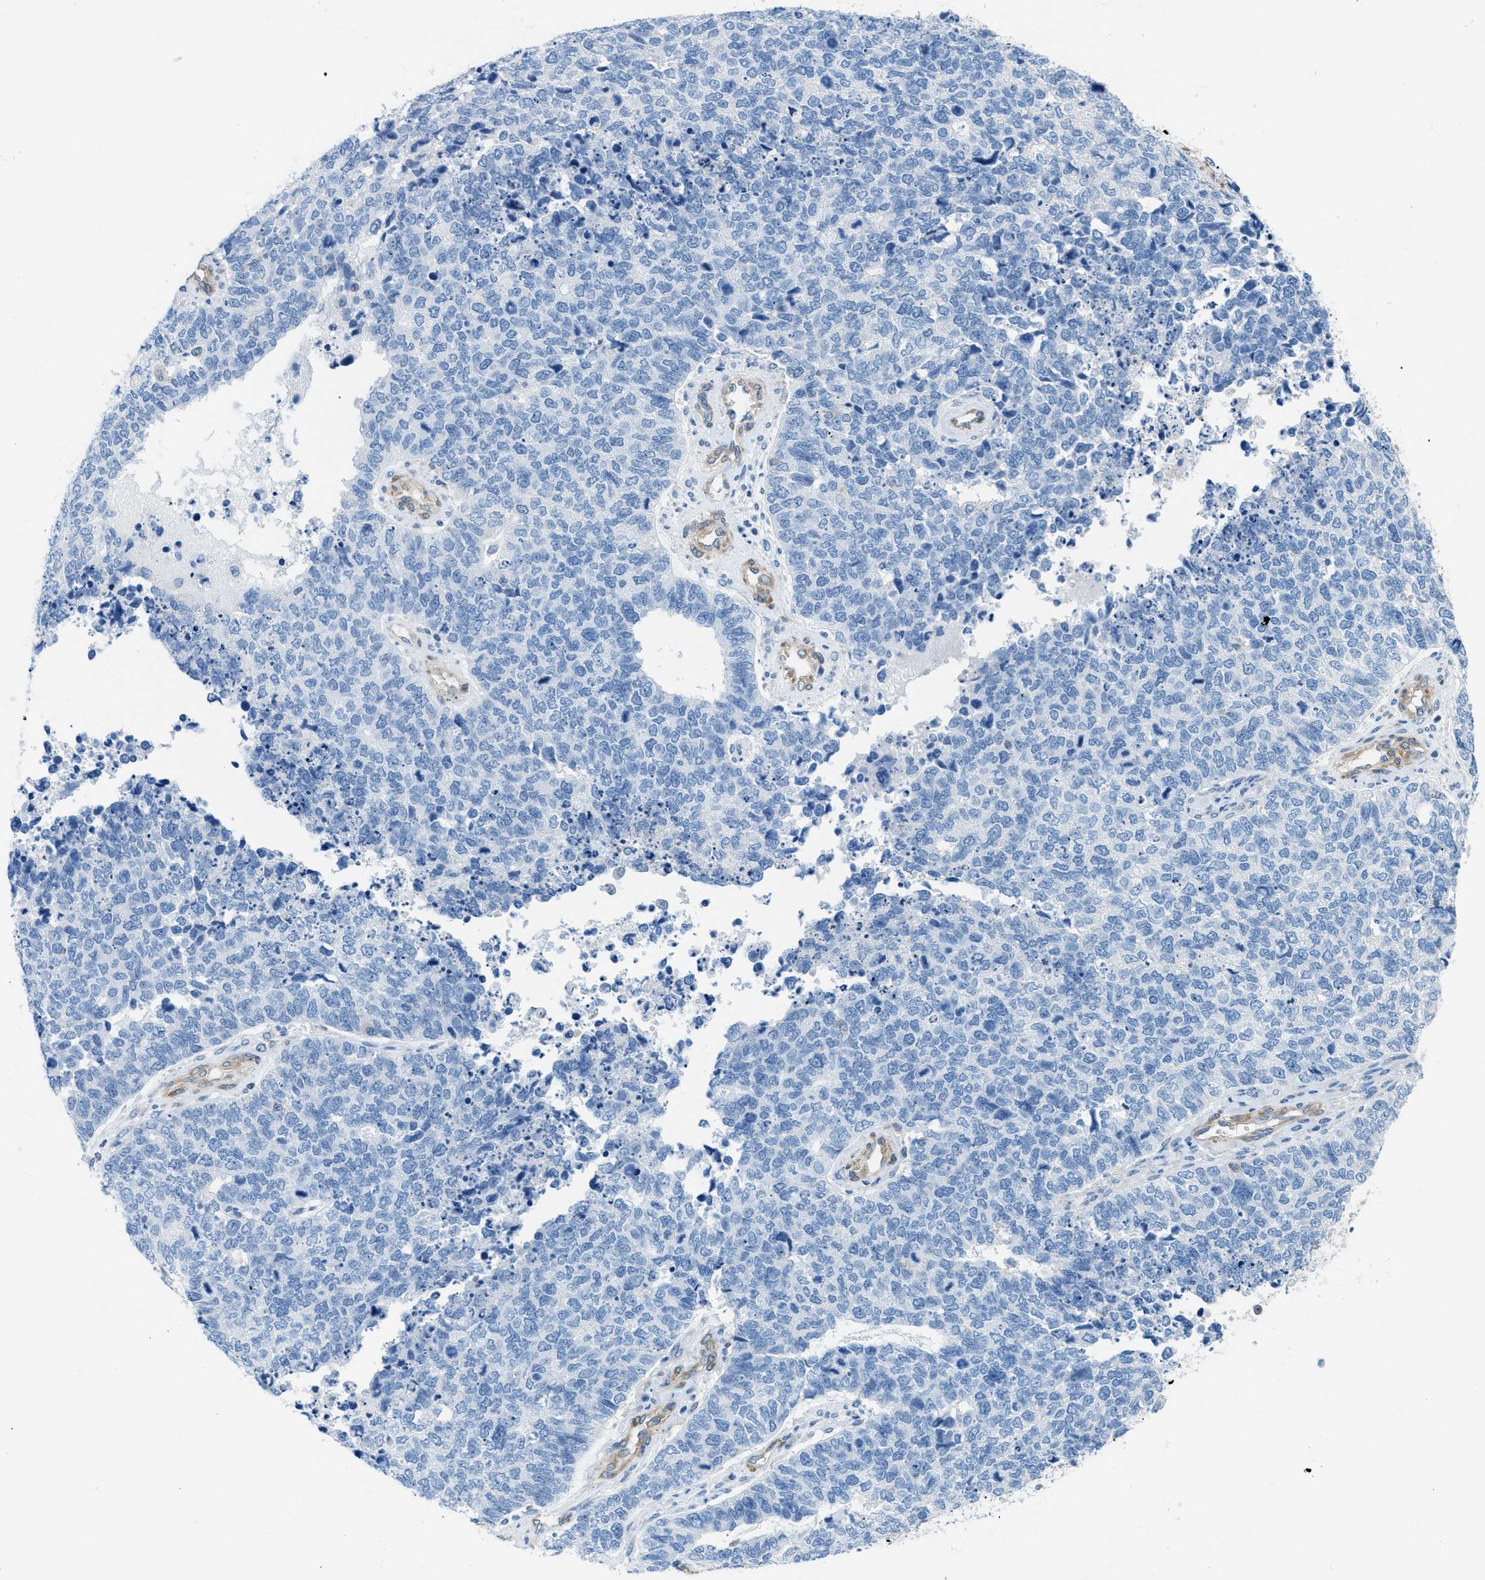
{"staining": {"intensity": "negative", "quantity": "none", "location": "none"}, "tissue": "cervical cancer", "cell_type": "Tumor cells", "image_type": "cancer", "snomed": [{"axis": "morphology", "description": "Squamous cell carcinoma, NOS"}, {"axis": "topography", "description": "Cervix"}], "caption": "Cervical squamous cell carcinoma was stained to show a protein in brown. There is no significant staining in tumor cells.", "gene": "MAPRE2", "patient": {"sex": "female", "age": 63}}